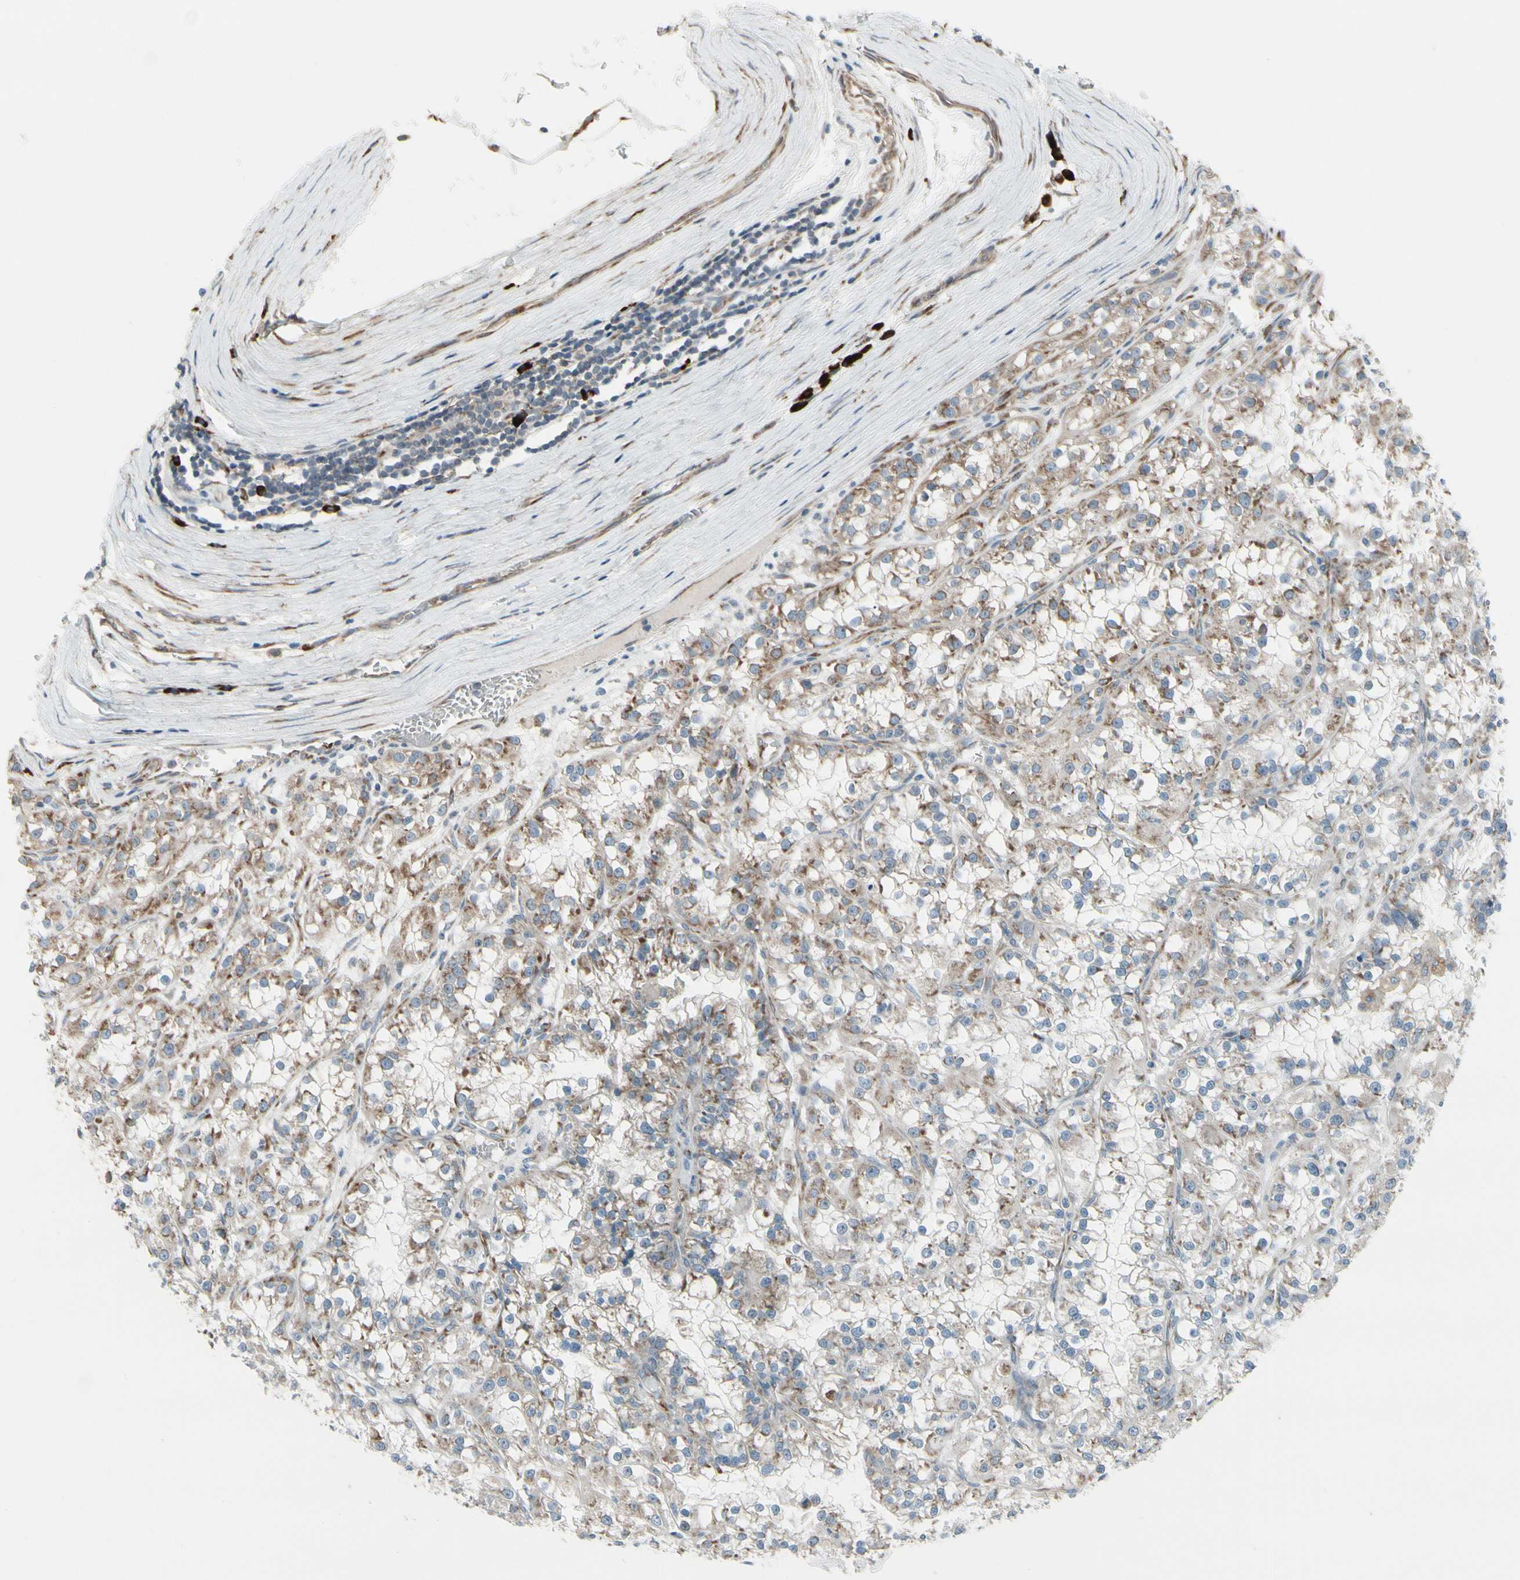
{"staining": {"intensity": "weak", "quantity": ">75%", "location": "cytoplasmic/membranous"}, "tissue": "renal cancer", "cell_type": "Tumor cells", "image_type": "cancer", "snomed": [{"axis": "morphology", "description": "Adenocarcinoma, NOS"}, {"axis": "topography", "description": "Kidney"}], "caption": "Weak cytoplasmic/membranous expression is seen in approximately >75% of tumor cells in renal cancer (adenocarcinoma). The protein of interest is stained brown, and the nuclei are stained in blue (DAB (3,3'-diaminobenzidine) IHC with brightfield microscopy, high magnification).", "gene": "FNDC3A", "patient": {"sex": "female", "age": 52}}